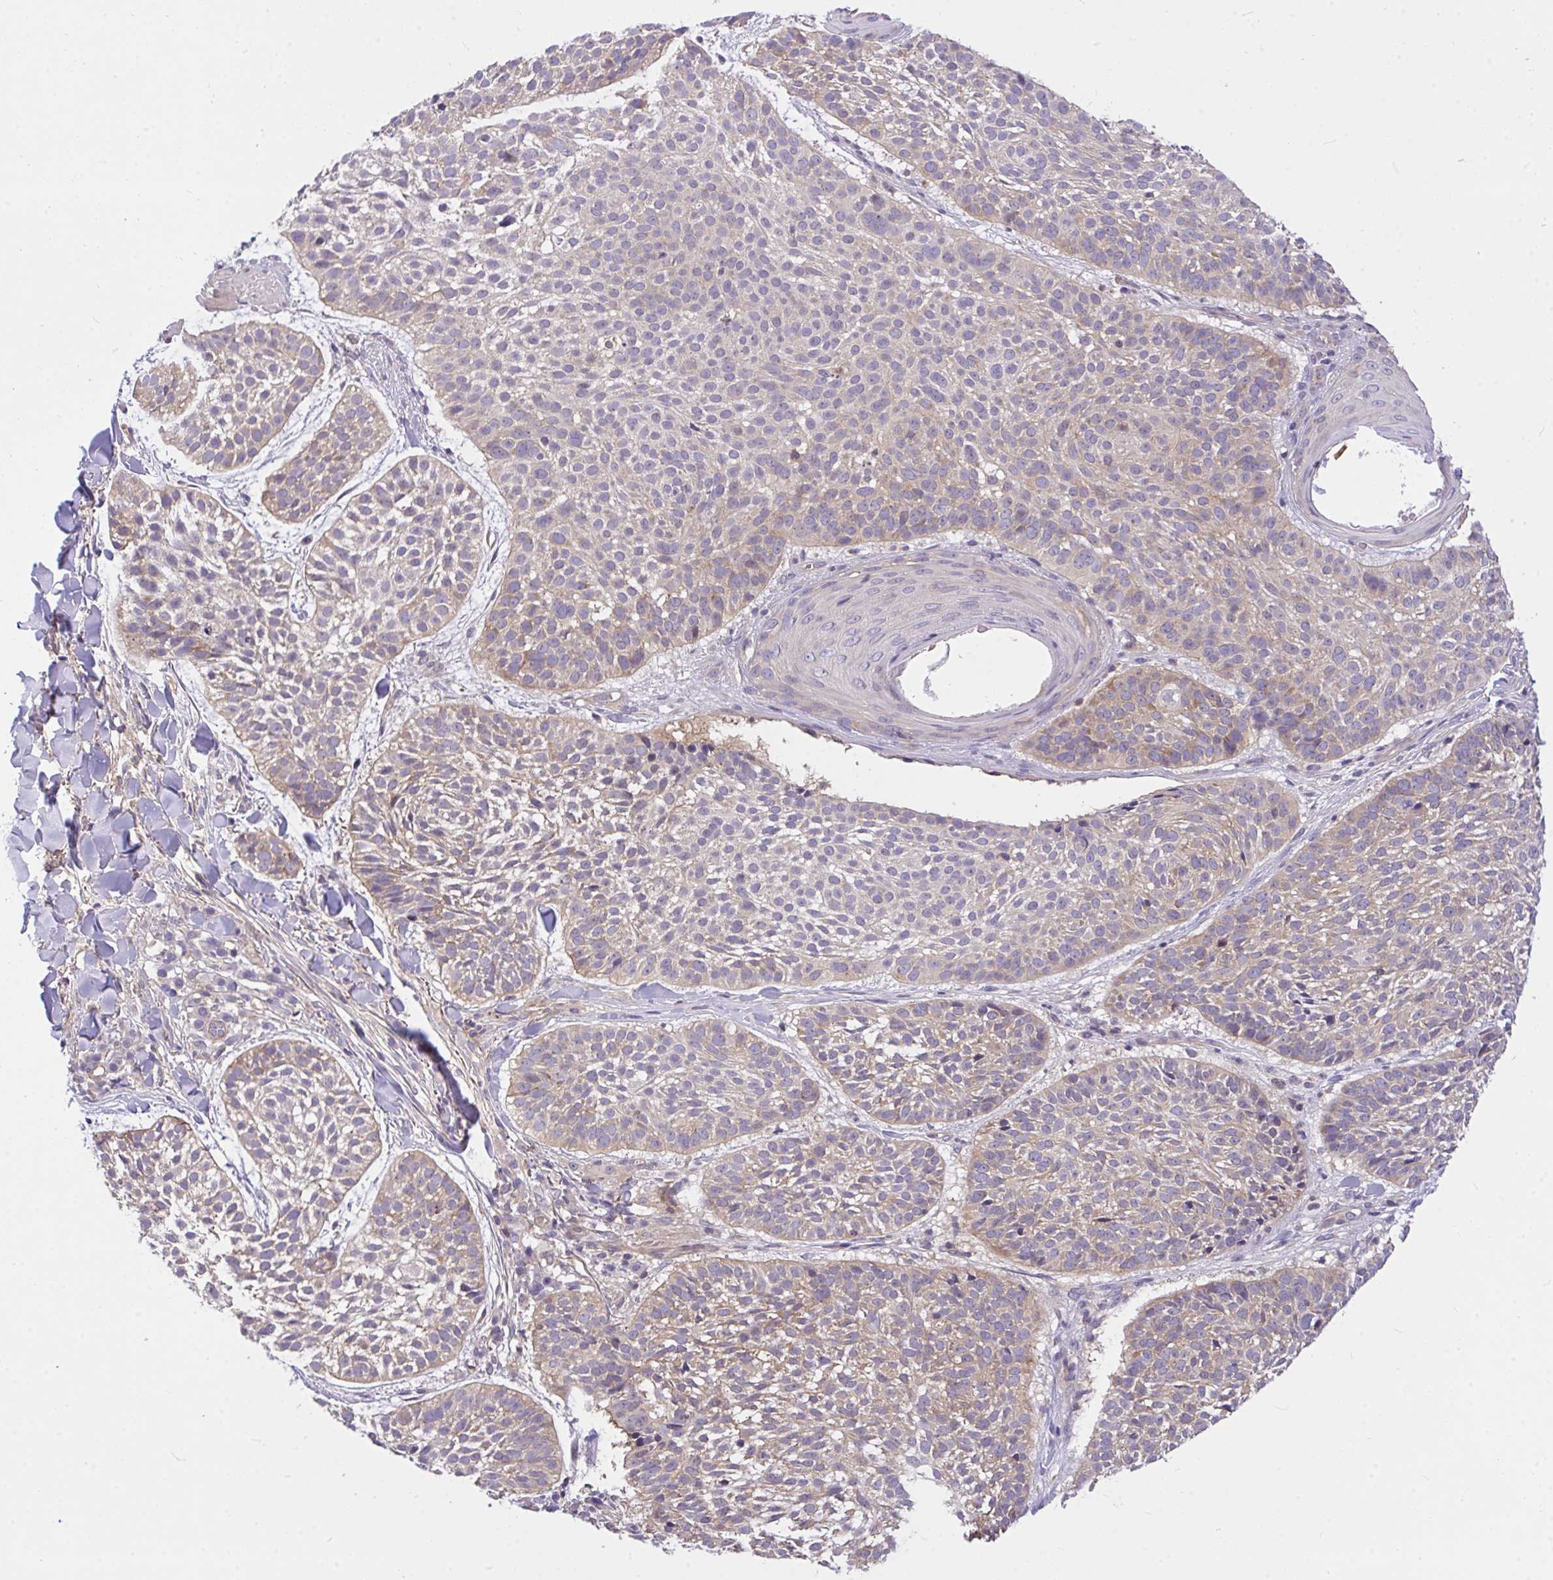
{"staining": {"intensity": "weak", "quantity": "25%-75%", "location": "cytoplasmic/membranous"}, "tissue": "skin cancer", "cell_type": "Tumor cells", "image_type": "cancer", "snomed": [{"axis": "morphology", "description": "Basal cell carcinoma"}, {"axis": "topography", "description": "Skin"}, {"axis": "topography", "description": "Skin of scalp"}], "caption": "DAB (3,3'-diaminobenzidine) immunohistochemical staining of skin cancer reveals weak cytoplasmic/membranous protein expression in about 25%-75% of tumor cells.", "gene": "TLN2", "patient": {"sex": "female", "age": 45}}